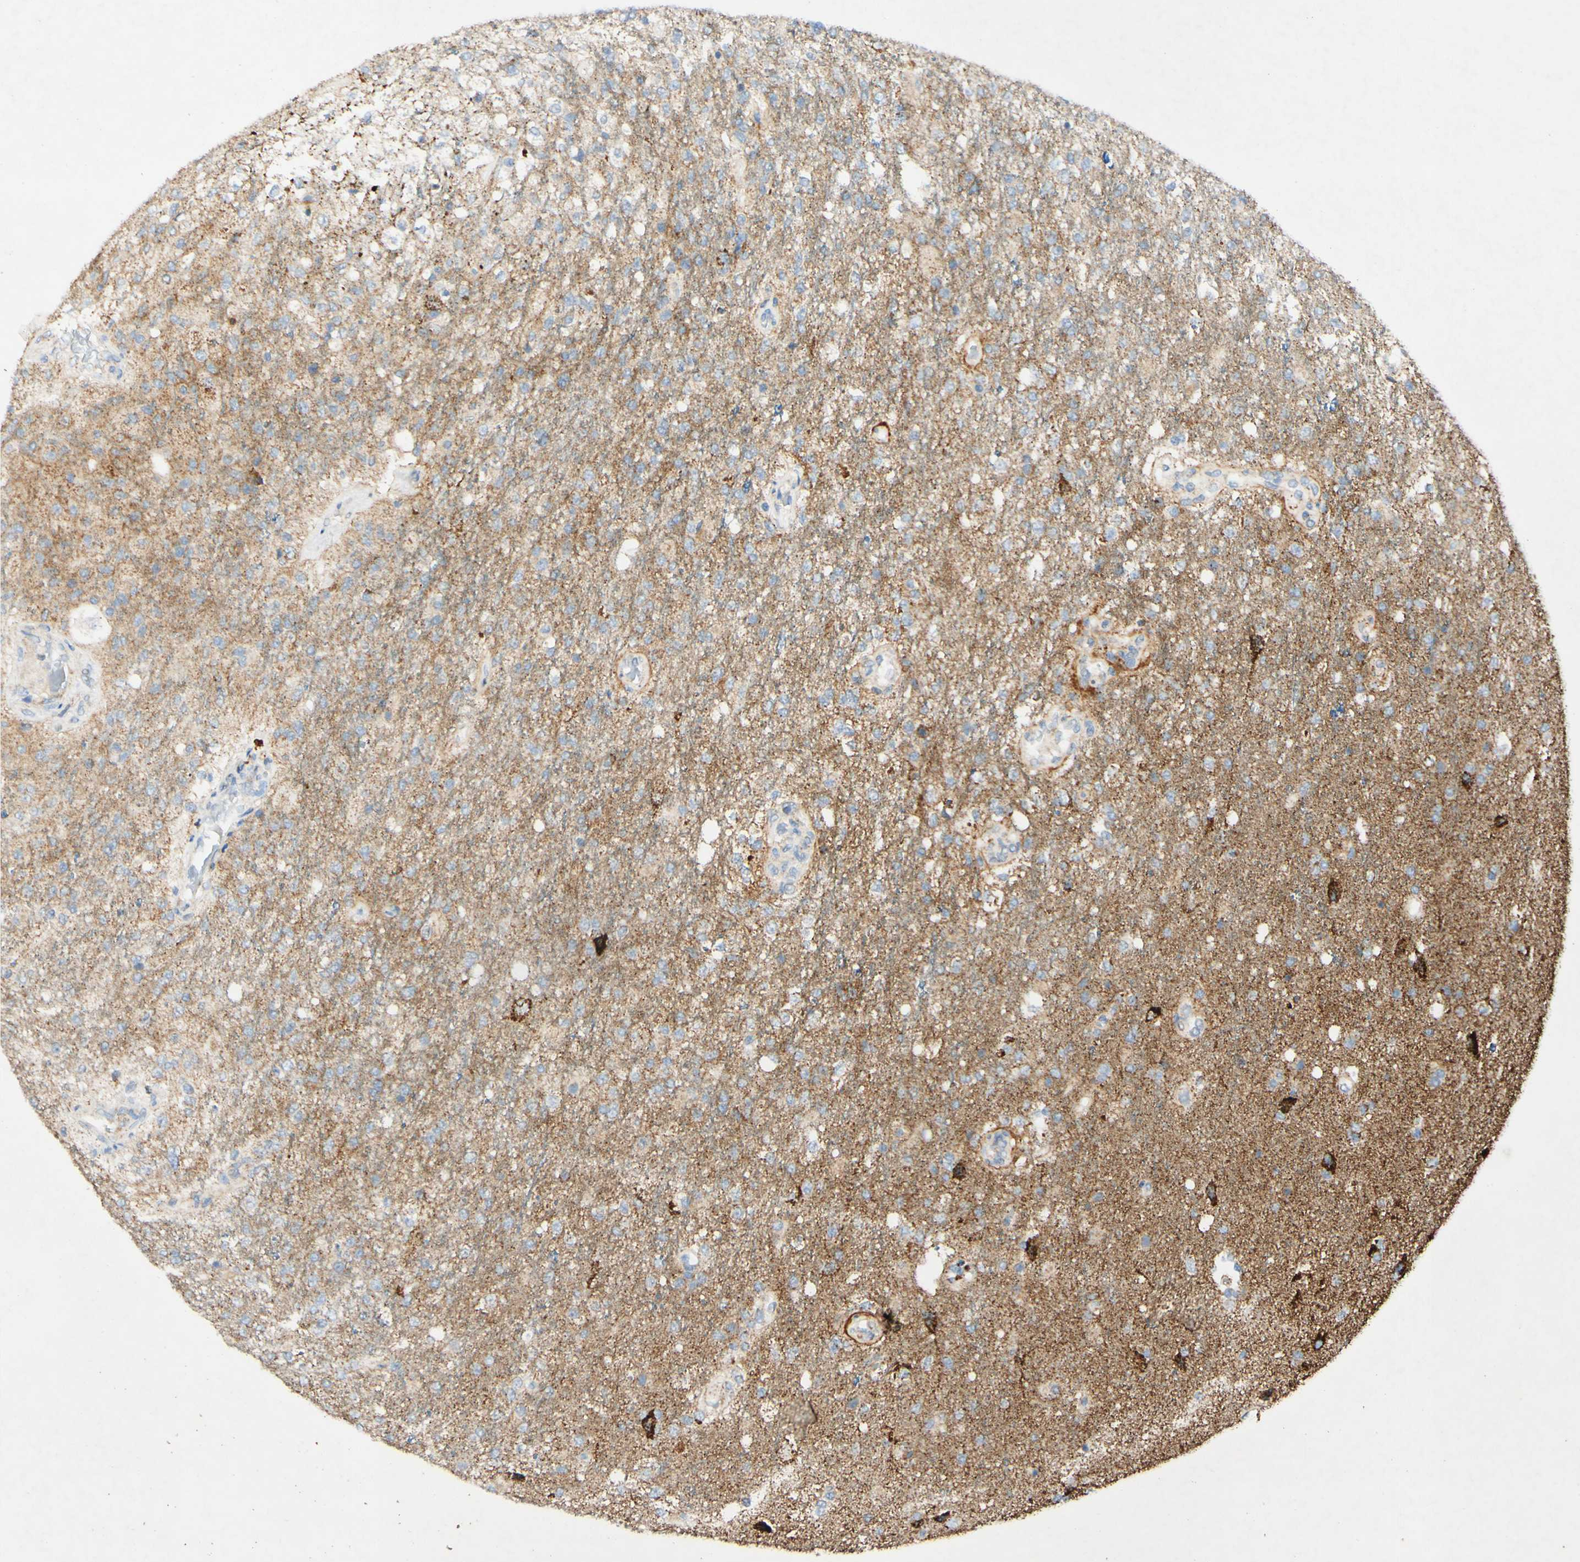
{"staining": {"intensity": "weak", "quantity": ">75%", "location": "cytoplasmic/membranous"}, "tissue": "glioma", "cell_type": "Tumor cells", "image_type": "cancer", "snomed": [{"axis": "morphology", "description": "Normal tissue, NOS"}, {"axis": "morphology", "description": "Glioma, malignant, High grade"}, {"axis": "topography", "description": "Cerebral cortex"}], "caption": "Protein expression analysis of human malignant high-grade glioma reveals weak cytoplasmic/membranous positivity in approximately >75% of tumor cells.", "gene": "OXCT1", "patient": {"sex": "male", "age": 77}}